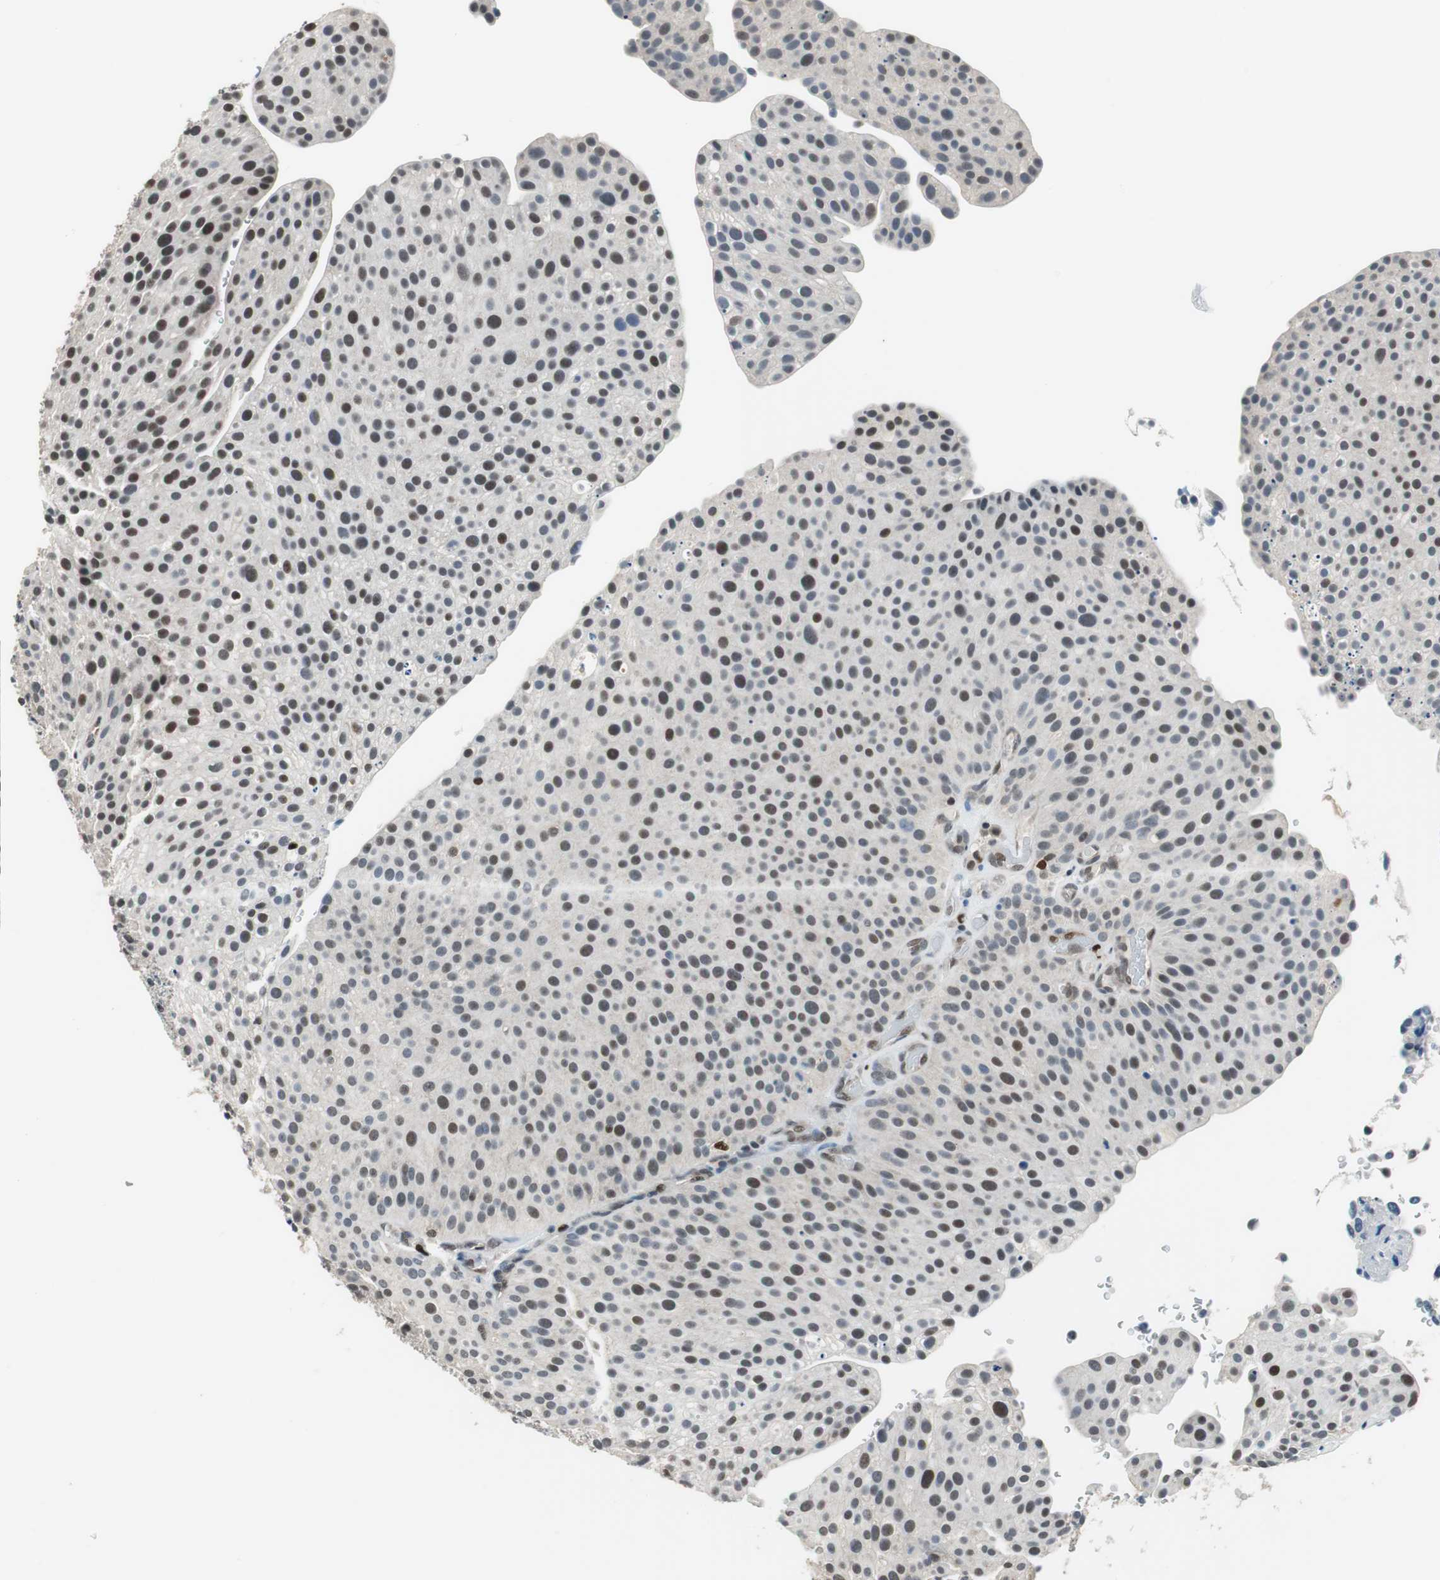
{"staining": {"intensity": "weak", "quantity": "25%-75%", "location": "nuclear"}, "tissue": "urothelial cancer", "cell_type": "Tumor cells", "image_type": "cancer", "snomed": [{"axis": "morphology", "description": "Urothelial carcinoma, Low grade"}, {"axis": "topography", "description": "Smooth muscle"}, {"axis": "topography", "description": "Urinary bladder"}], "caption": "High-magnification brightfield microscopy of low-grade urothelial carcinoma stained with DAB (brown) and counterstained with hematoxylin (blue). tumor cells exhibit weak nuclear expression is present in approximately25%-75% of cells.", "gene": "MAFB", "patient": {"sex": "male", "age": 60}}